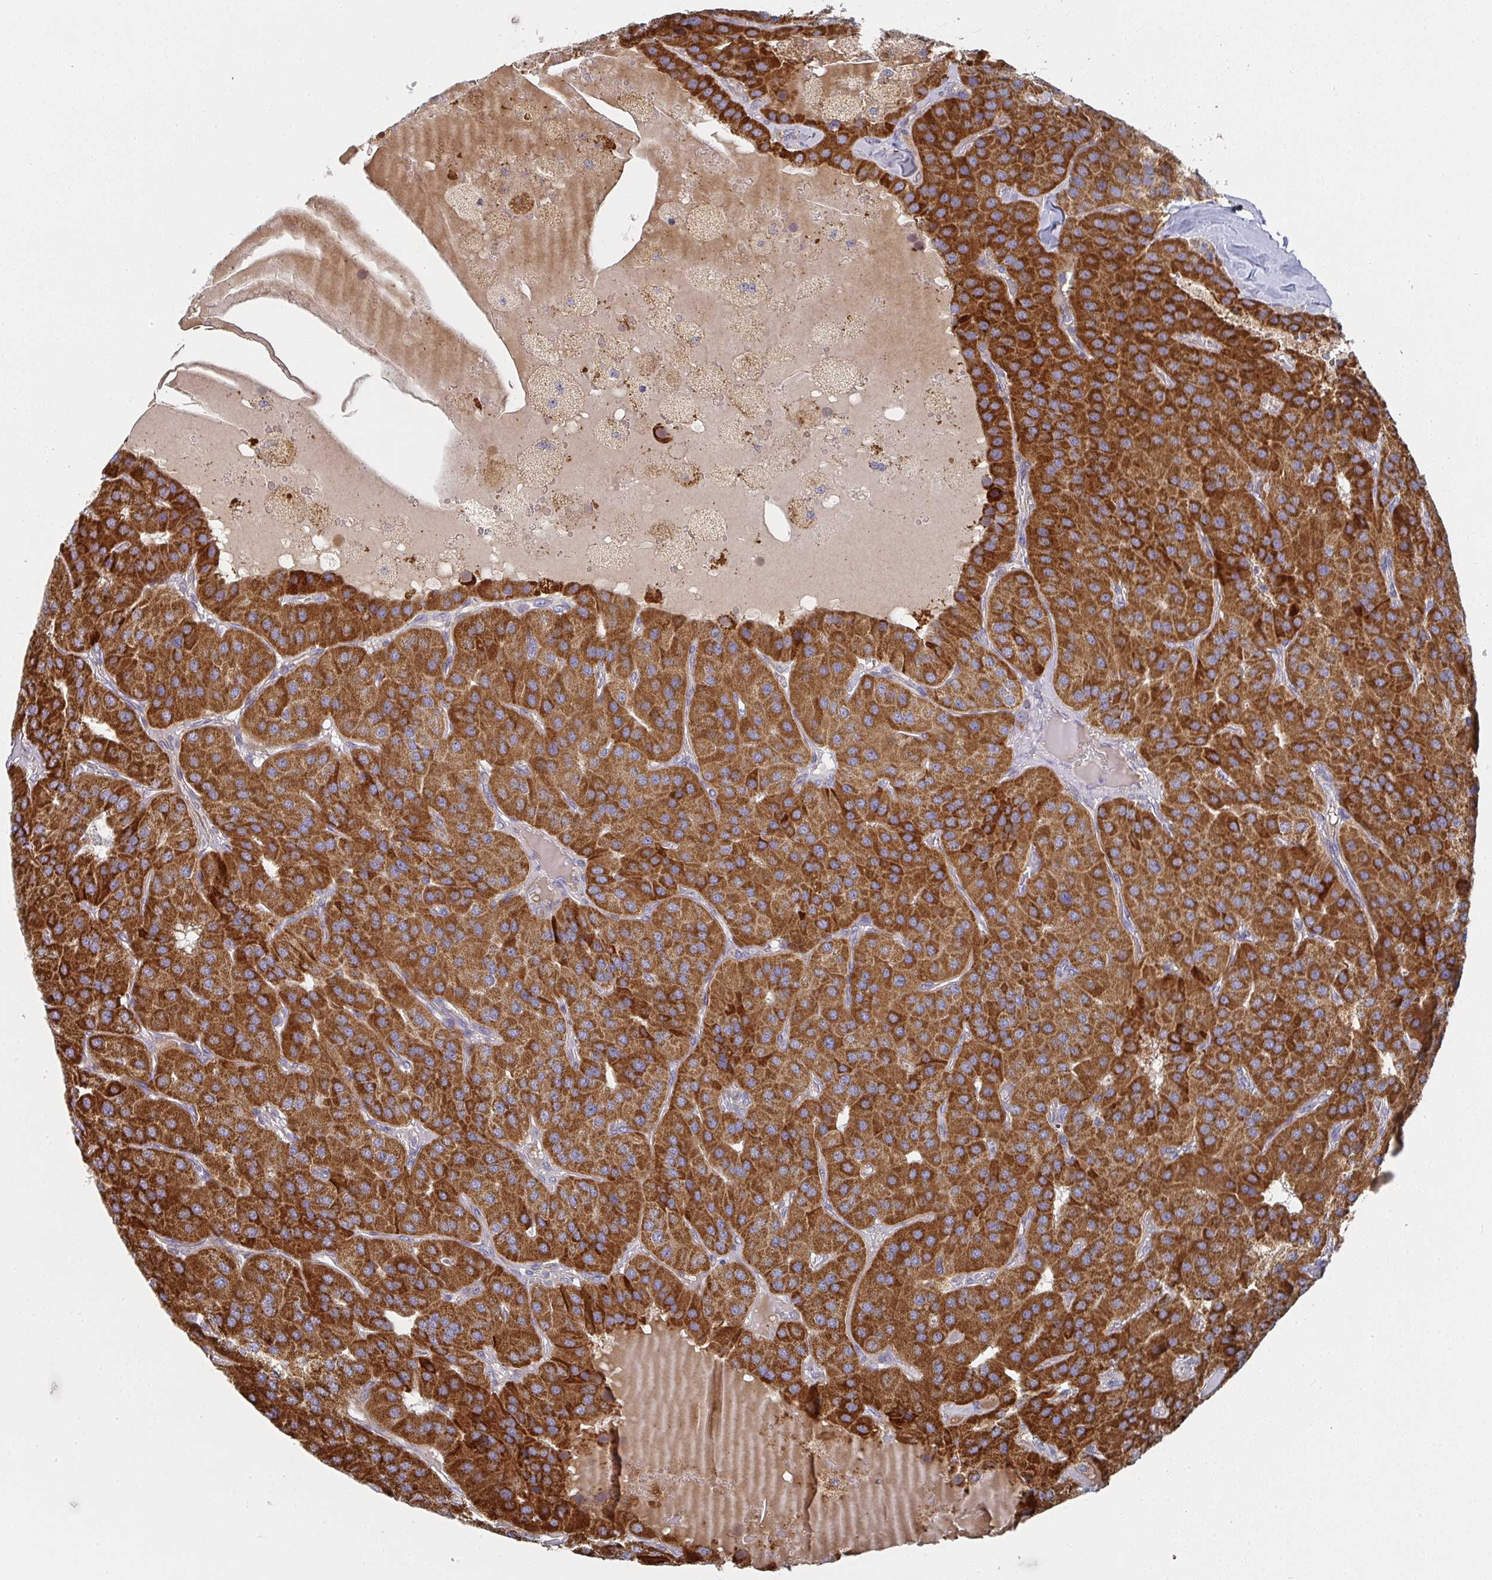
{"staining": {"intensity": "strong", "quantity": ">75%", "location": "cytoplasmic/membranous"}, "tissue": "parathyroid gland", "cell_type": "Glandular cells", "image_type": "normal", "snomed": [{"axis": "morphology", "description": "Normal tissue, NOS"}, {"axis": "morphology", "description": "Adenoma, NOS"}, {"axis": "topography", "description": "Parathyroid gland"}], "caption": "Immunohistochemistry (IHC) micrograph of unremarkable parathyroid gland: parathyroid gland stained using immunohistochemistry (IHC) shows high levels of strong protein expression localized specifically in the cytoplasmic/membranous of glandular cells, appearing as a cytoplasmic/membranous brown color.", "gene": "RHEBL1", "patient": {"sex": "female", "age": 86}}